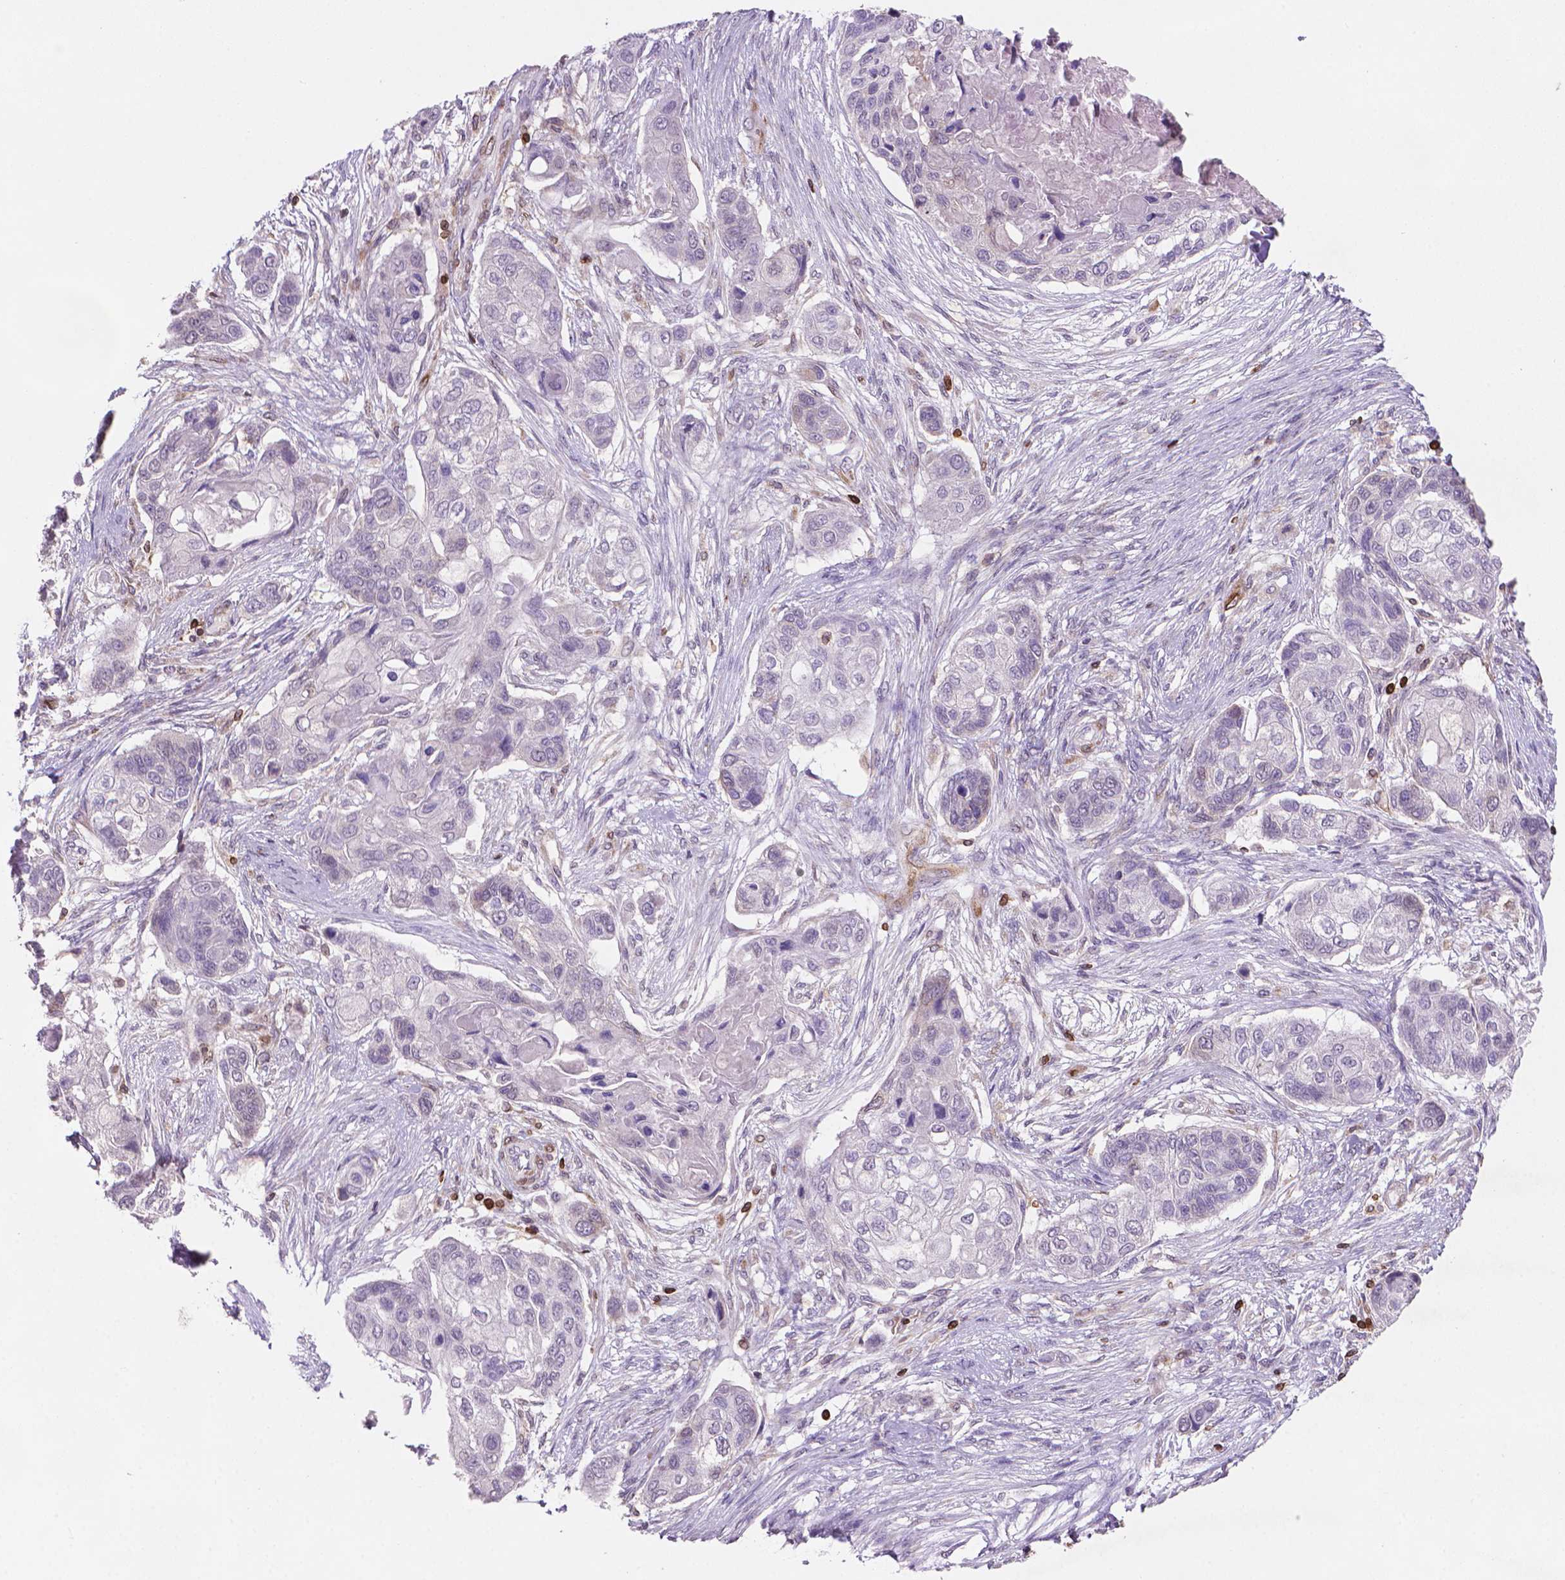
{"staining": {"intensity": "negative", "quantity": "none", "location": "none"}, "tissue": "lung cancer", "cell_type": "Tumor cells", "image_type": "cancer", "snomed": [{"axis": "morphology", "description": "Squamous cell carcinoma, NOS"}, {"axis": "topography", "description": "Lung"}], "caption": "The immunohistochemistry histopathology image has no significant positivity in tumor cells of lung cancer (squamous cell carcinoma) tissue.", "gene": "BCL2", "patient": {"sex": "male", "age": 69}}